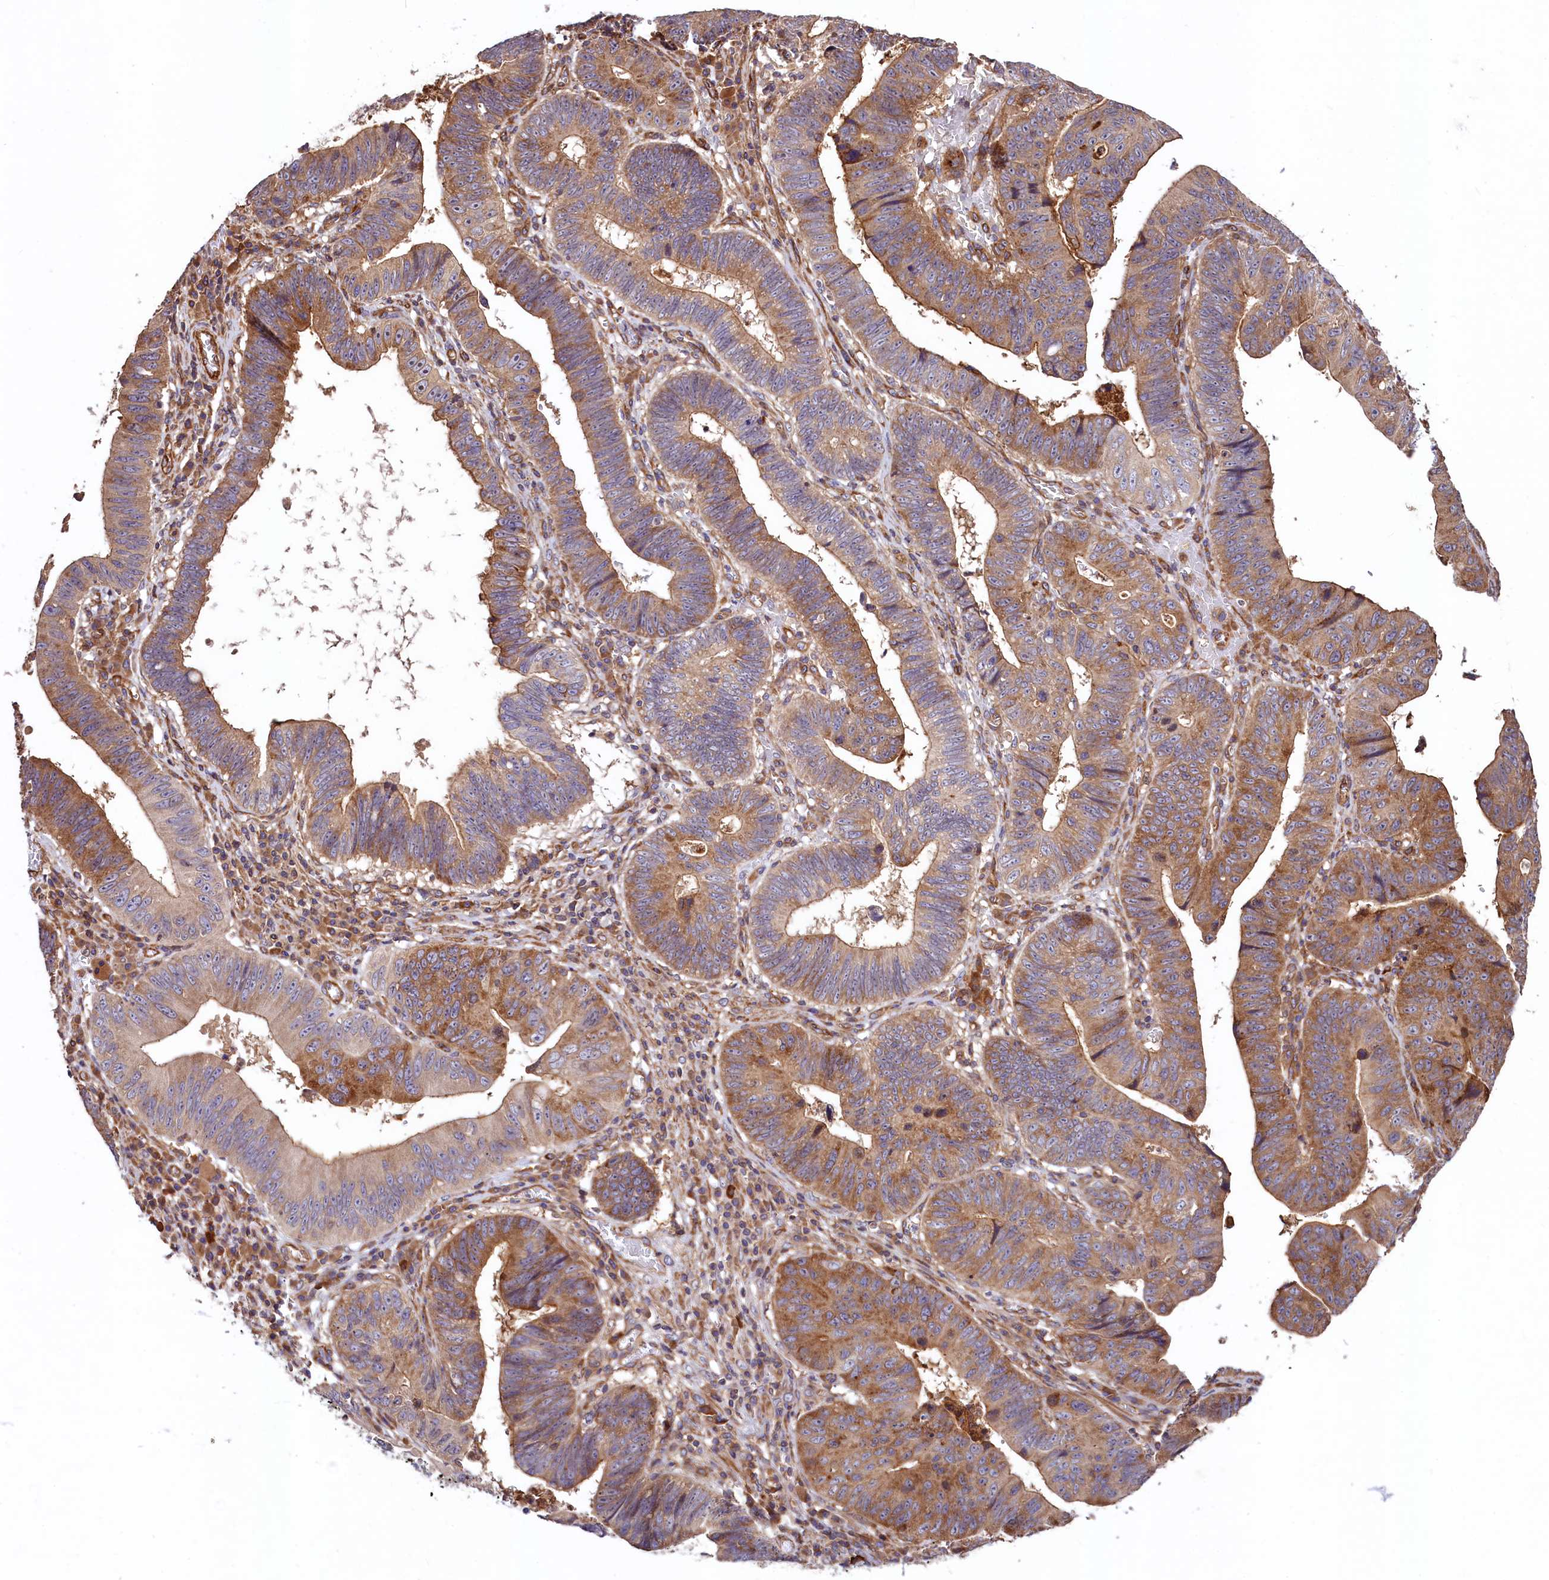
{"staining": {"intensity": "moderate", "quantity": ">75%", "location": "cytoplasmic/membranous"}, "tissue": "stomach cancer", "cell_type": "Tumor cells", "image_type": "cancer", "snomed": [{"axis": "morphology", "description": "Adenocarcinoma, NOS"}, {"axis": "topography", "description": "Stomach"}], "caption": "This micrograph reveals stomach cancer (adenocarcinoma) stained with immunohistochemistry to label a protein in brown. The cytoplasmic/membranous of tumor cells show moderate positivity for the protein. Nuclei are counter-stained blue.", "gene": "KLHDC4", "patient": {"sex": "male", "age": 59}}